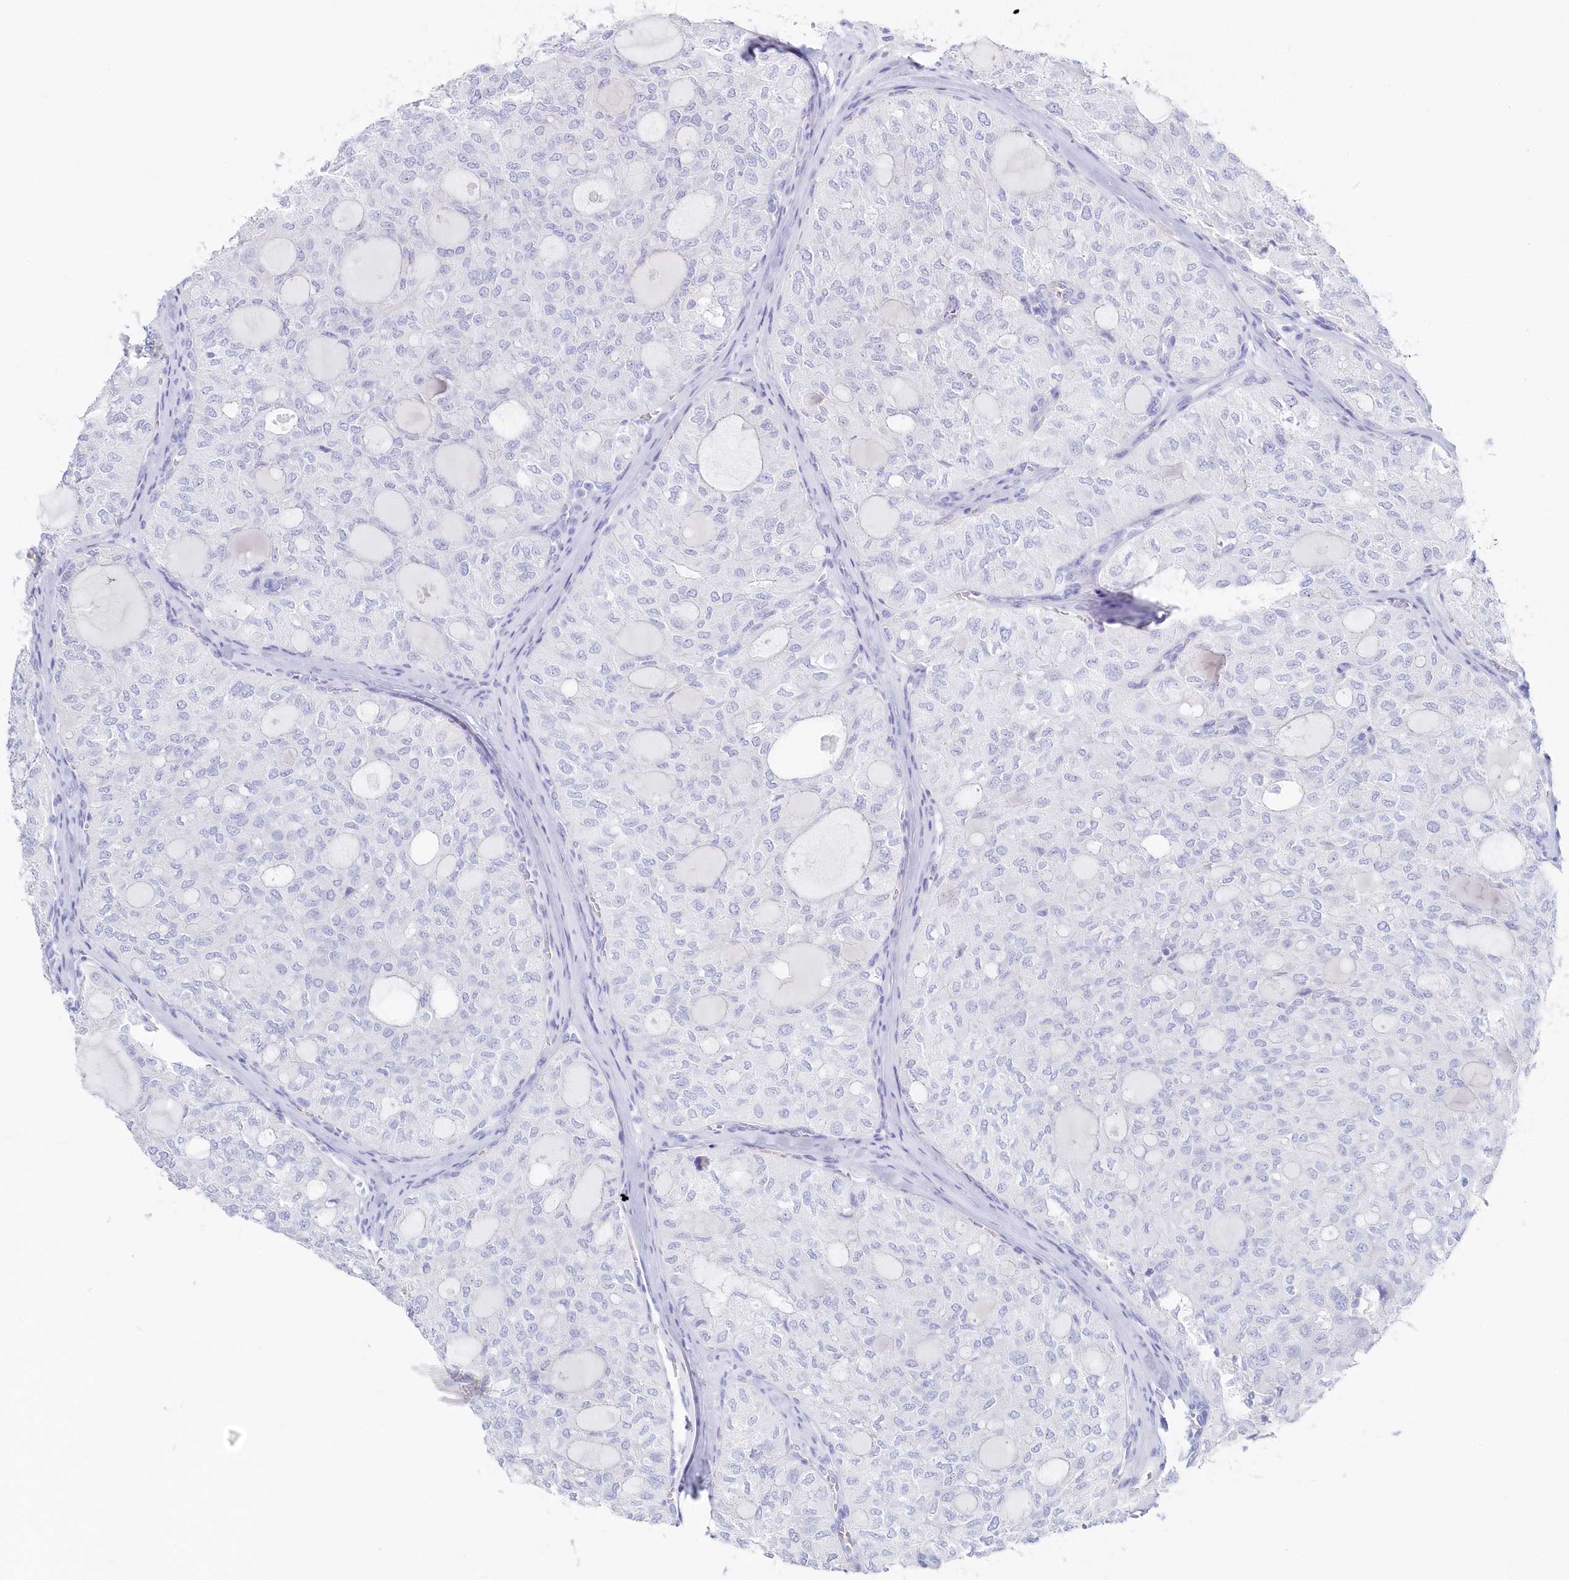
{"staining": {"intensity": "negative", "quantity": "none", "location": "none"}, "tissue": "thyroid cancer", "cell_type": "Tumor cells", "image_type": "cancer", "snomed": [{"axis": "morphology", "description": "Follicular adenoma carcinoma, NOS"}, {"axis": "topography", "description": "Thyroid gland"}], "caption": "DAB (3,3'-diaminobenzidine) immunohistochemical staining of thyroid follicular adenoma carcinoma reveals no significant expression in tumor cells. The staining was performed using DAB (3,3'-diaminobenzidine) to visualize the protein expression in brown, while the nuclei were stained in blue with hematoxylin (Magnification: 20x).", "gene": "CSNK1G2", "patient": {"sex": "male", "age": 75}}